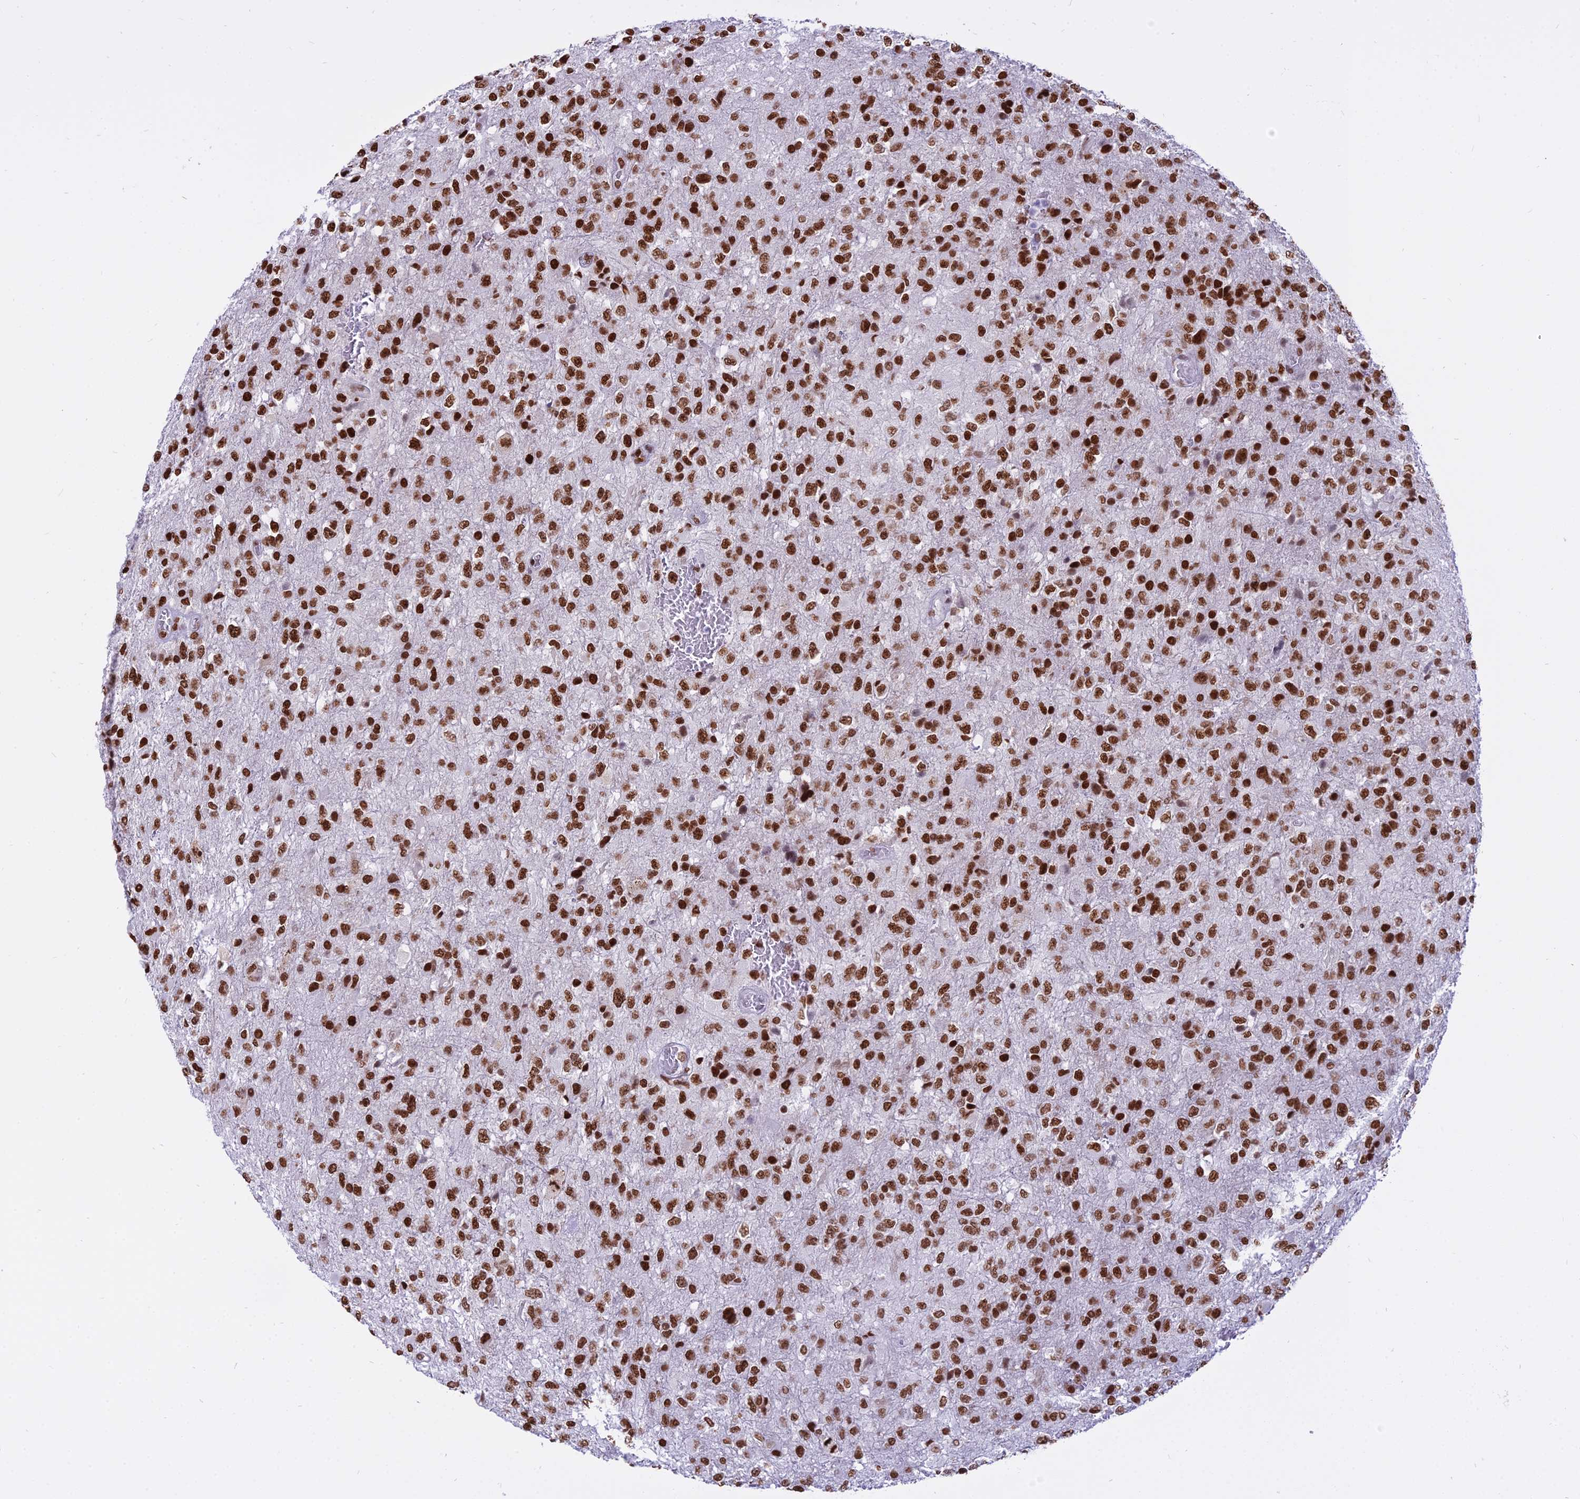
{"staining": {"intensity": "strong", "quantity": ">75%", "location": "nuclear"}, "tissue": "glioma", "cell_type": "Tumor cells", "image_type": "cancer", "snomed": [{"axis": "morphology", "description": "Glioma, malignant, High grade"}, {"axis": "topography", "description": "Brain"}], "caption": "About >75% of tumor cells in human glioma show strong nuclear protein expression as visualized by brown immunohistochemical staining.", "gene": "PARP1", "patient": {"sex": "female", "age": 74}}